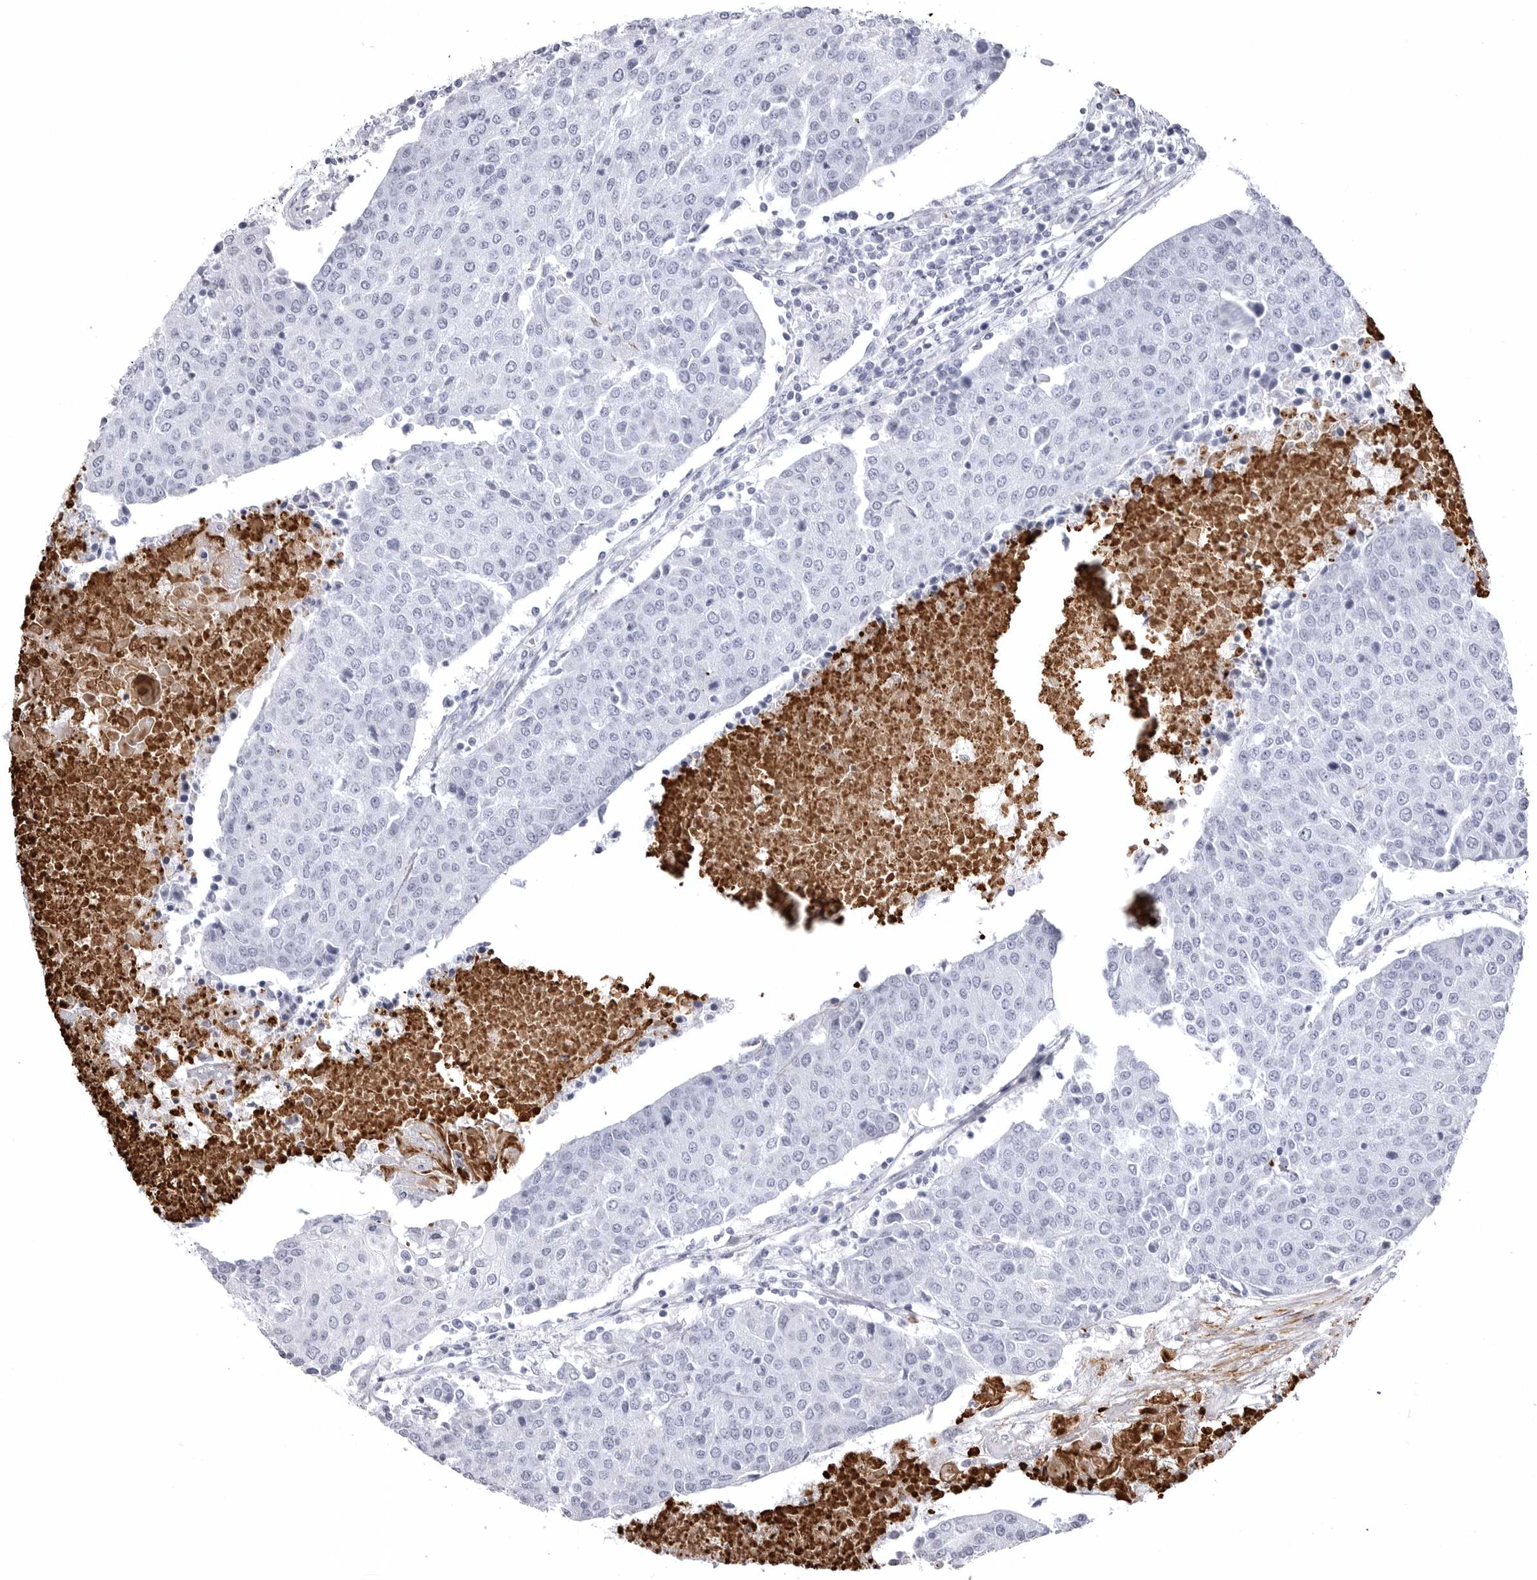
{"staining": {"intensity": "negative", "quantity": "none", "location": "none"}, "tissue": "urothelial cancer", "cell_type": "Tumor cells", "image_type": "cancer", "snomed": [{"axis": "morphology", "description": "Urothelial carcinoma, High grade"}, {"axis": "topography", "description": "Urinary bladder"}], "caption": "The image reveals no significant positivity in tumor cells of high-grade urothelial carcinoma.", "gene": "COL26A1", "patient": {"sex": "female", "age": 85}}